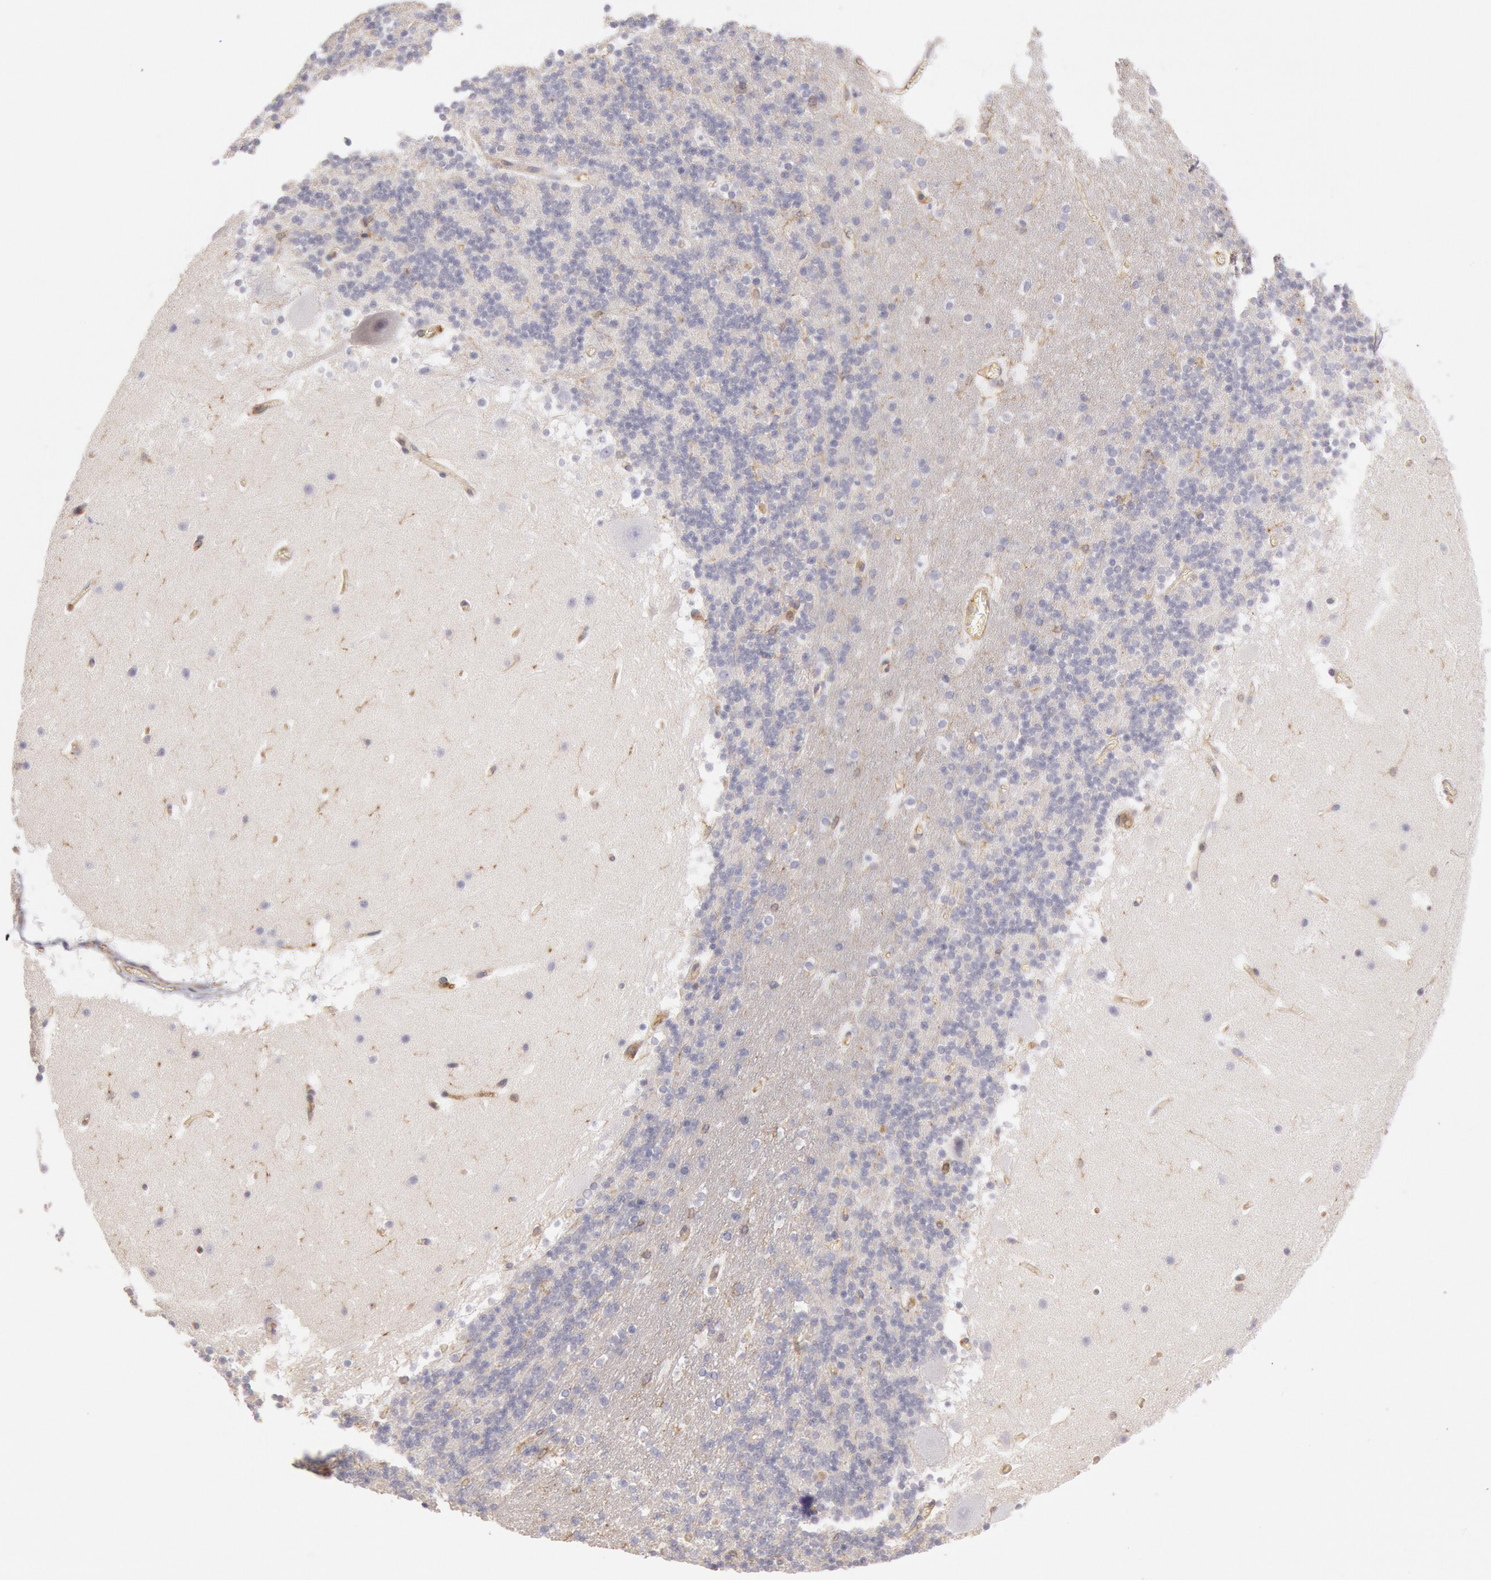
{"staining": {"intensity": "weak", "quantity": "<25%", "location": "cytoplasmic/membranous"}, "tissue": "cerebellum", "cell_type": "Cells in granular layer", "image_type": "normal", "snomed": [{"axis": "morphology", "description": "Normal tissue, NOS"}, {"axis": "topography", "description": "Cerebellum"}], "caption": "This is an immunohistochemistry (IHC) image of normal cerebellum. There is no expression in cells in granular layer.", "gene": "SNAP23", "patient": {"sex": "male", "age": 45}}